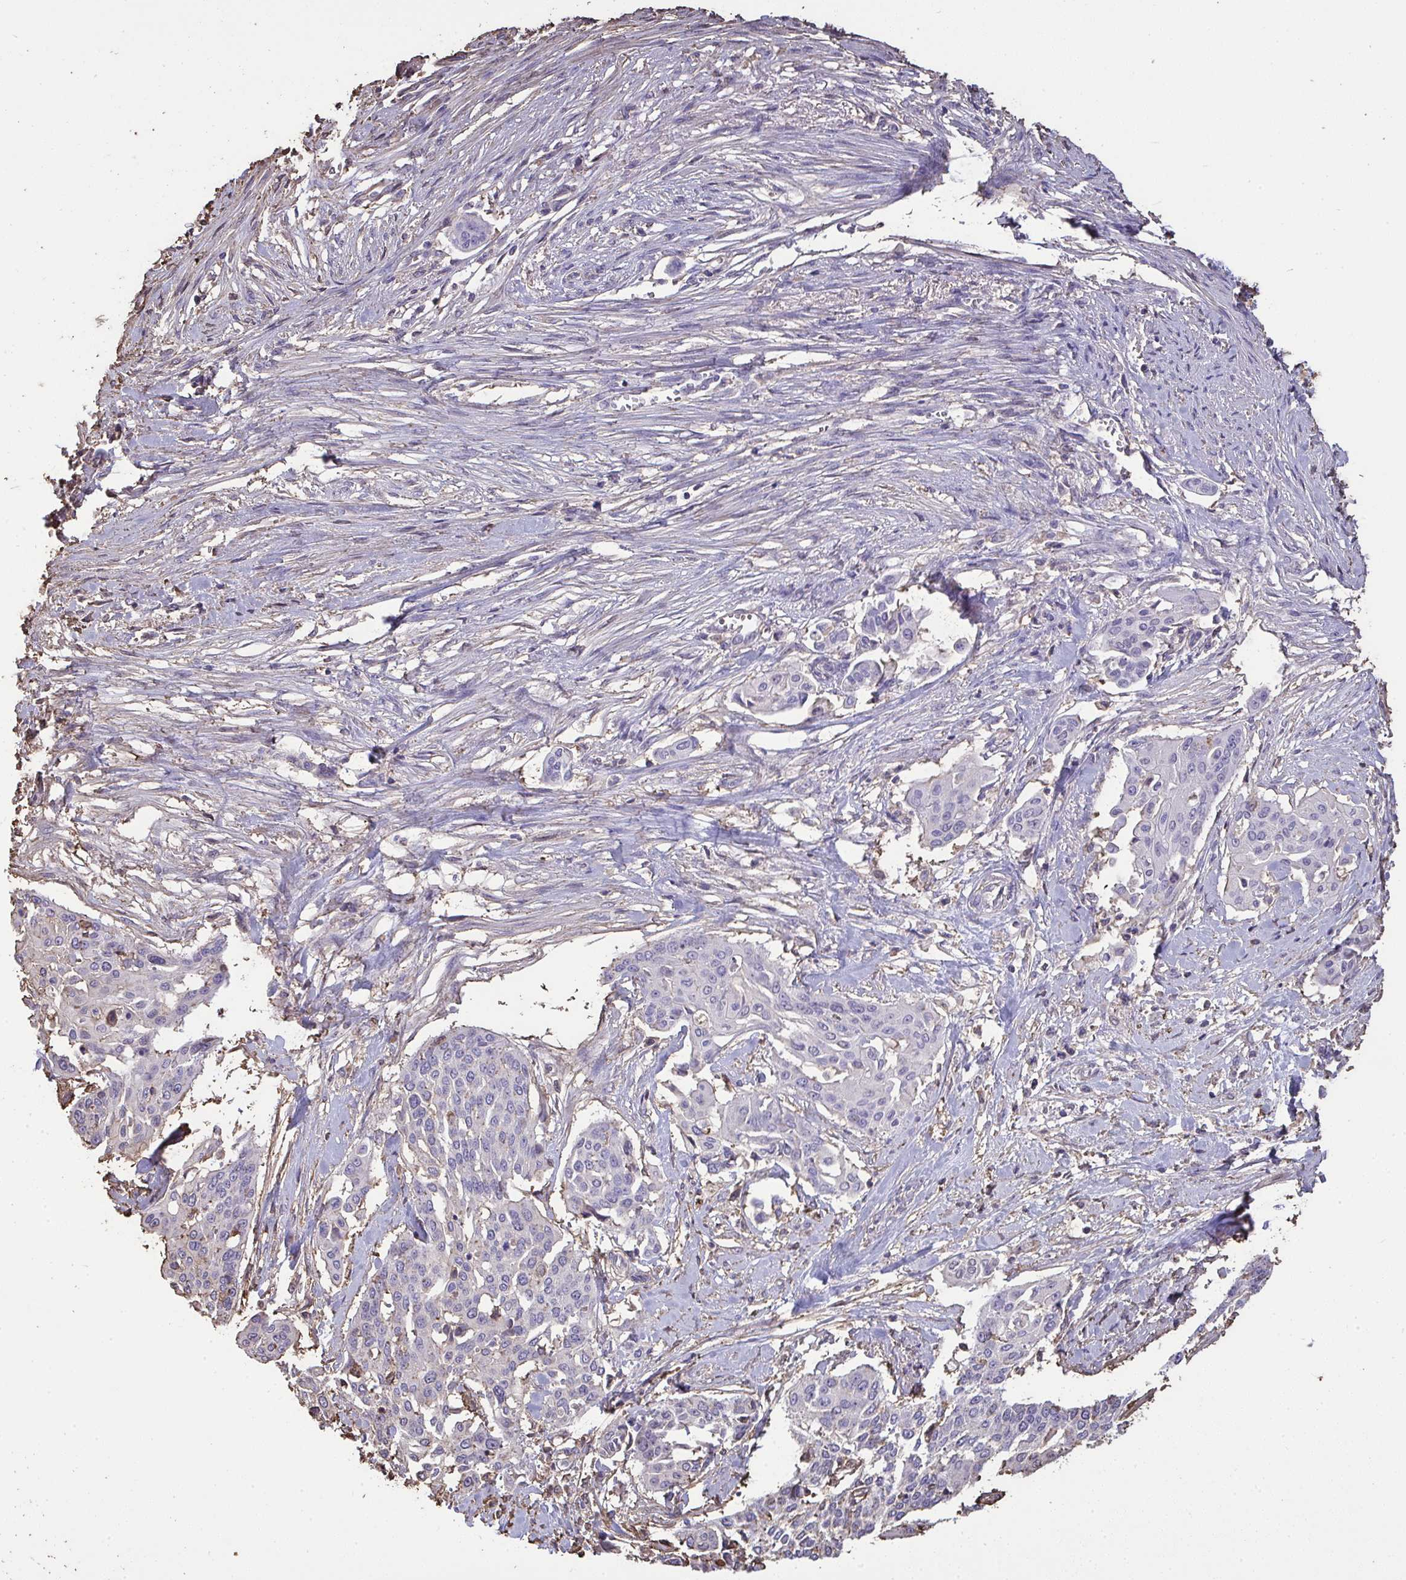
{"staining": {"intensity": "negative", "quantity": "none", "location": "none"}, "tissue": "cervical cancer", "cell_type": "Tumor cells", "image_type": "cancer", "snomed": [{"axis": "morphology", "description": "Squamous cell carcinoma, NOS"}, {"axis": "topography", "description": "Cervix"}], "caption": "This photomicrograph is of cervical squamous cell carcinoma stained with IHC to label a protein in brown with the nuclei are counter-stained blue. There is no positivity in tumor cells. The staining is performed using DAB (3,3'-diaminobenzidine) brown chromogen with nuclei counter-stained in using hematoxylin.", "gene": "ANXA5", "patient": {"sex": "female", "age": 44}}